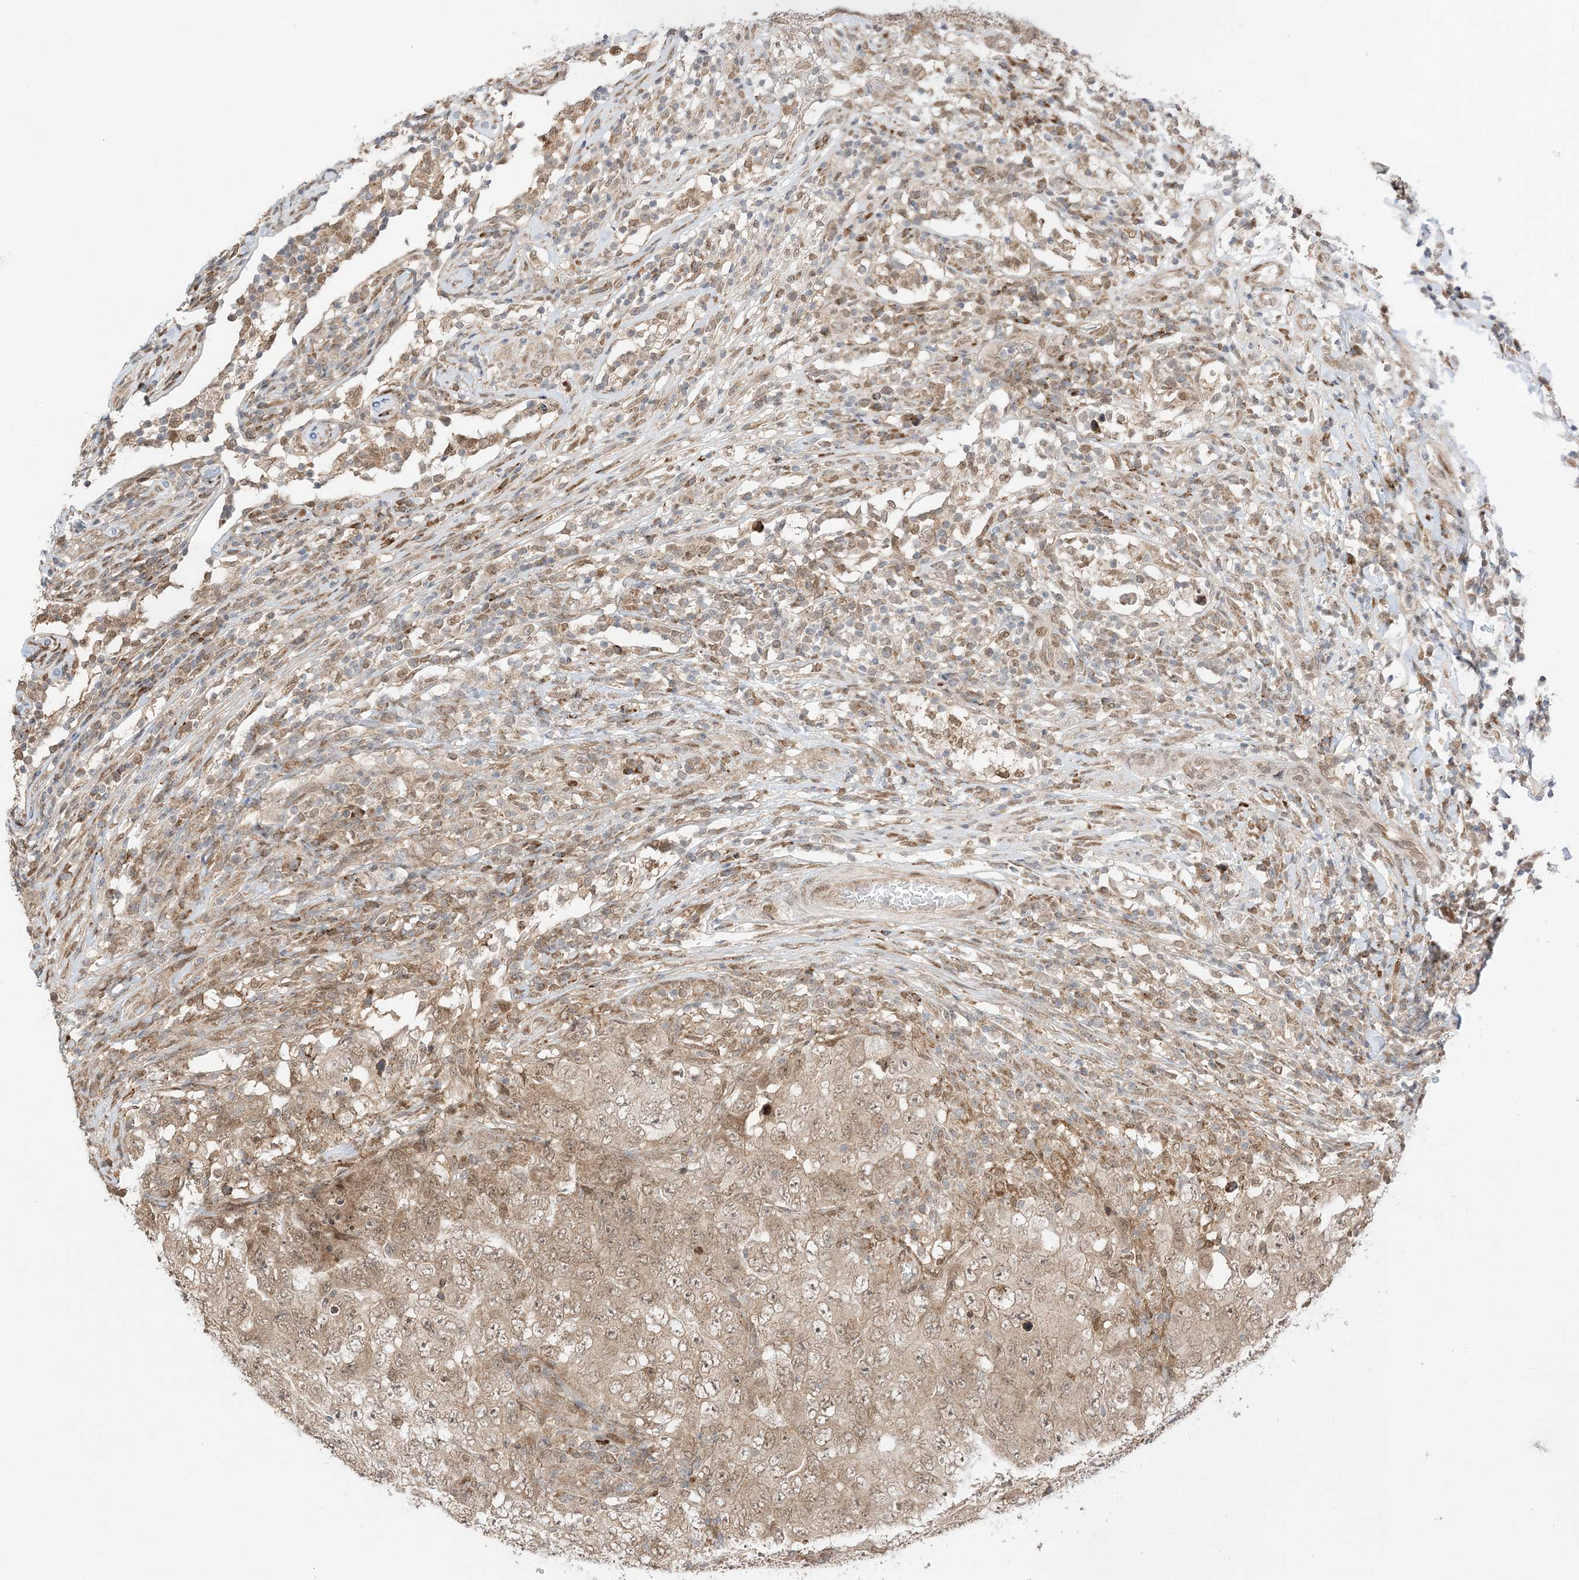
{"staining": {"intensity": "moderate", "quantity": ">75%", "location": "cytoplasmic/membranous,nuclear"}, "tissue": "testis cancer", "cell_type": "Tumor cells", "image_type": "cancer", "snomed": [{"axis": "morphology", "description": "Carcinoma, Embryonal, NOS"}, {"axis": "topography", "description": "Testis"}], "caption": "DAB immunohistochemical staining of testis embryonal carcinoma demonstrates moderate cytoplasmic/membranous and nuclear protein positivity in about >75% of tumor cells.", "gene": "UBE2E2", "patient": {"sex": "male", "age": 26}}